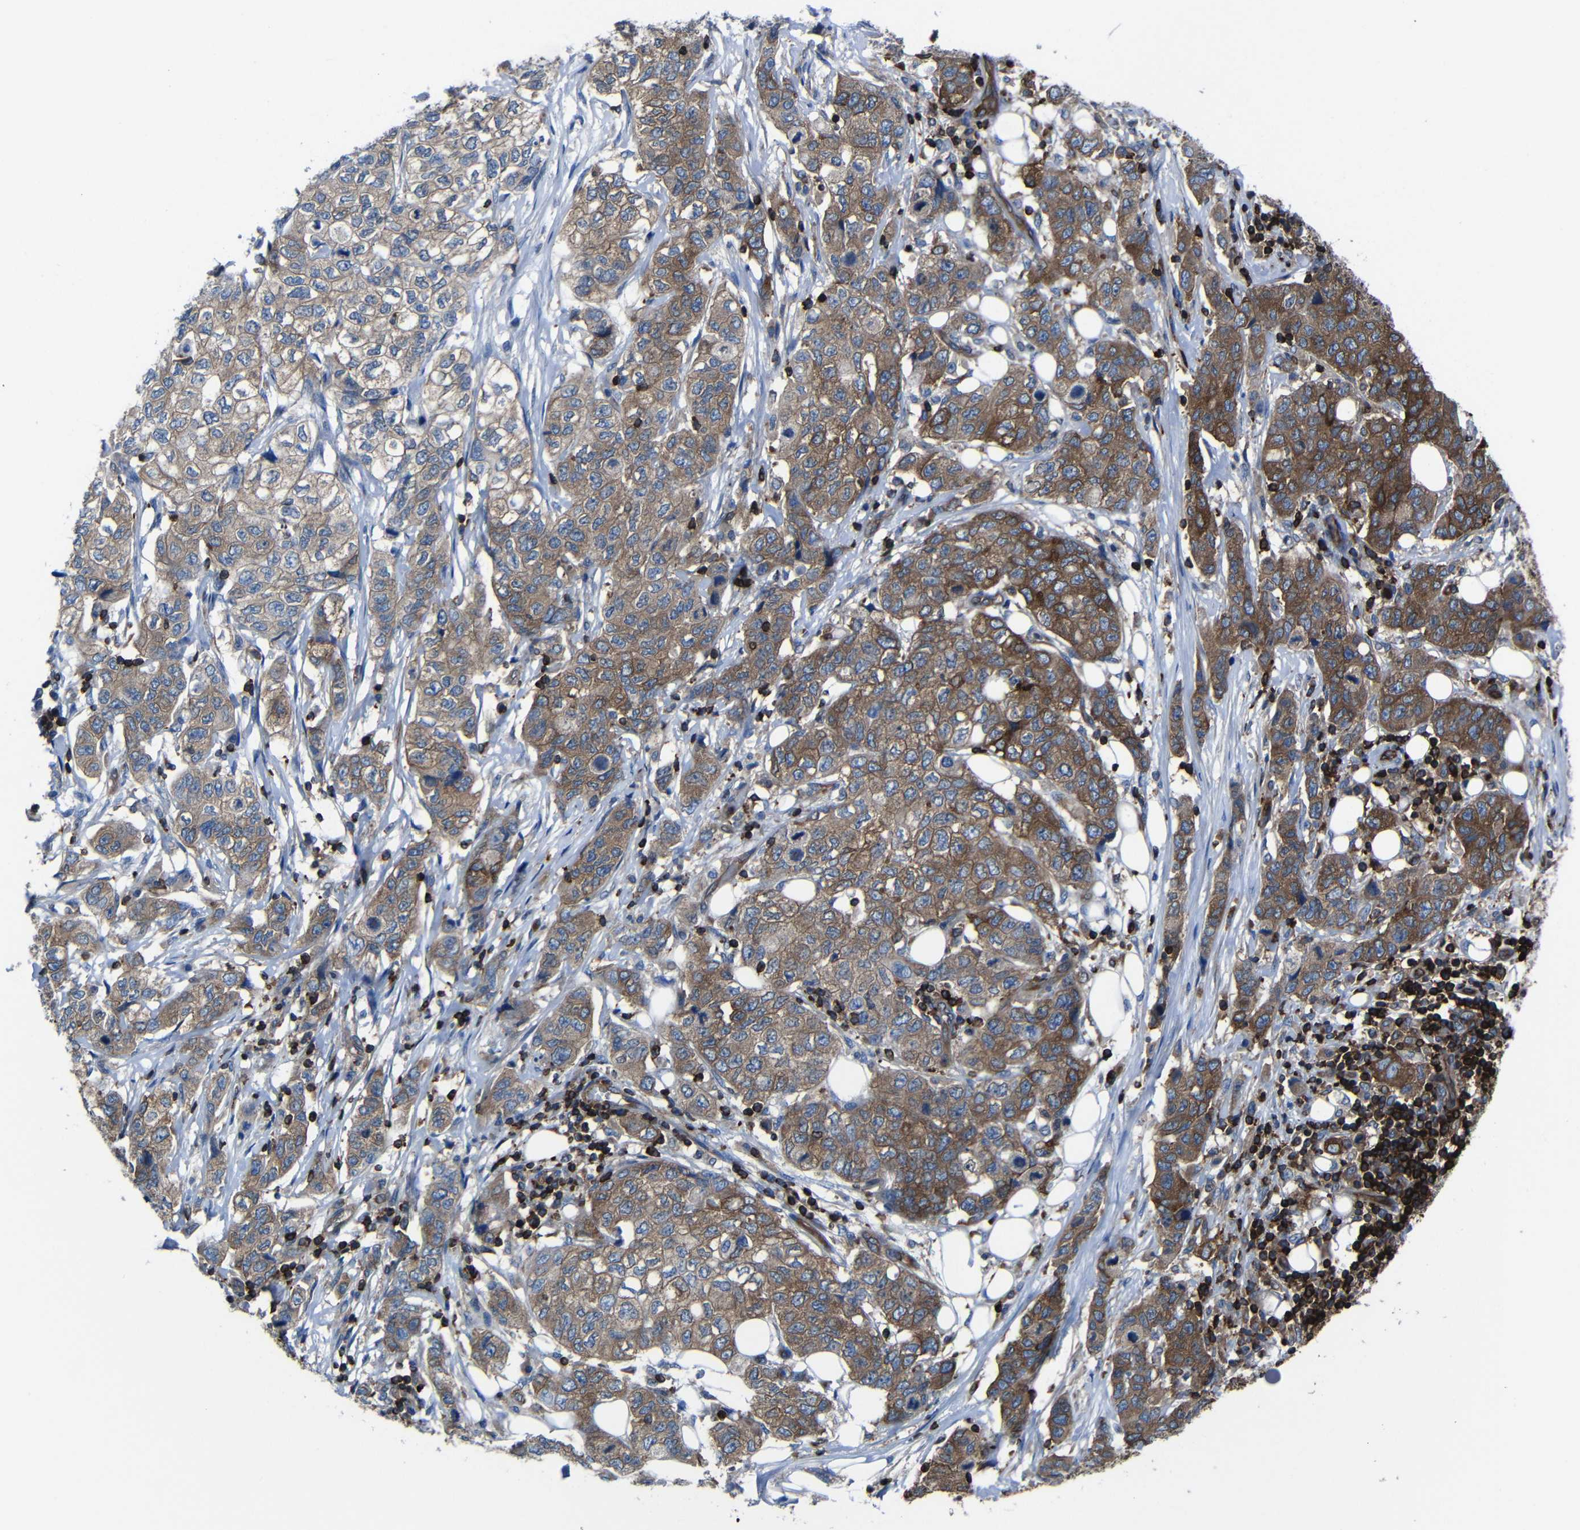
{"staining": {"intensity": "moderate", "quantity": ">75%", "location": "cytoplasmic/membranous"}, "tissue": "stomach cancer", "cell_type": "Tumor cells", "image_type": "cancer", "snomed": [{"axis": "morphology", "description": "Adenocarcinoma, NOS"}, {"axis": "topography", "description": "Stomach"}], "caption": "Approximately >75% of tumor cells in human stomach cancer (adenocarcinoma) reveal moderate cytoplasmic/membranous protein staining as visualized by brown immunohistochemical staining.", "gene": "ARHGEF1", "patient": {"sex": "male", "age": 48}}